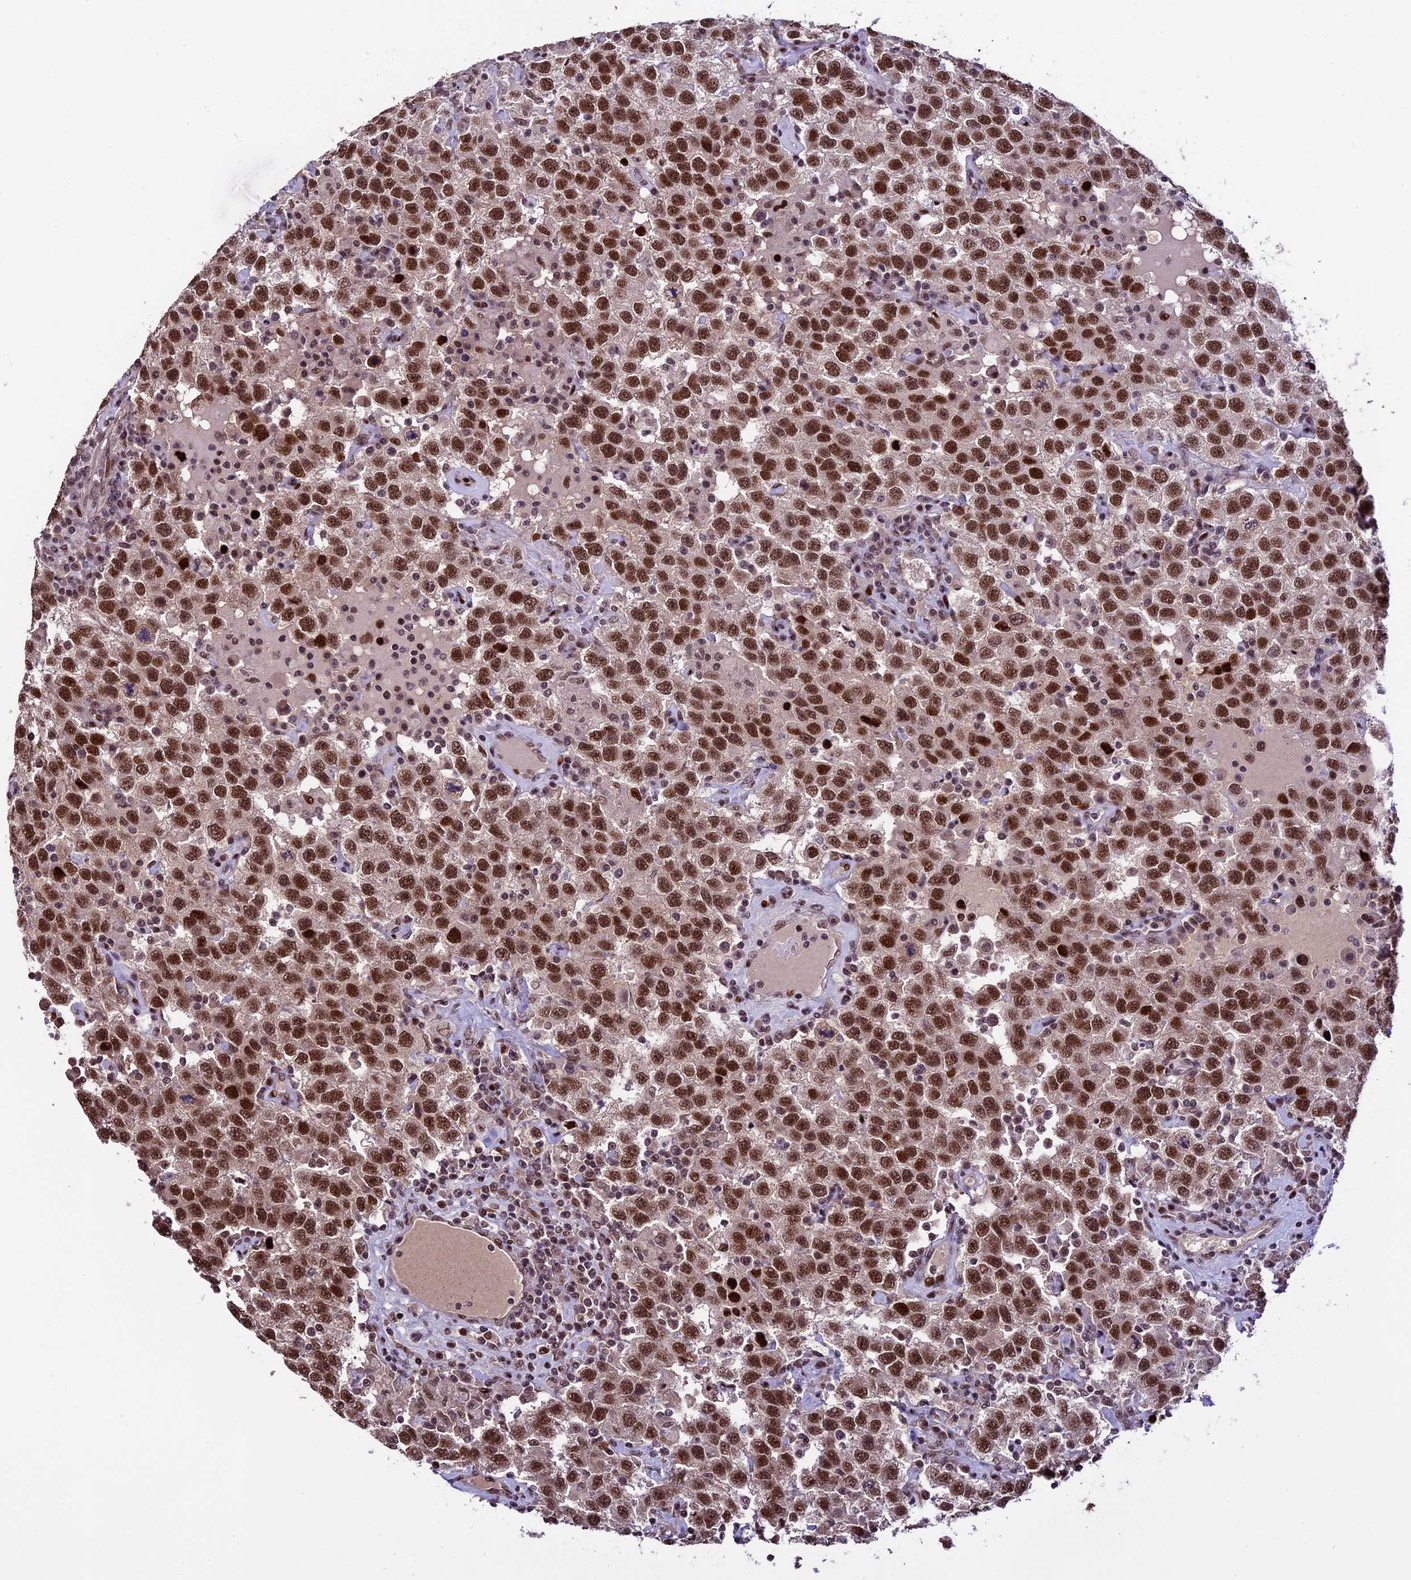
{"staining": {"intensity": "strong", "quantity": ">75%", "location": "nuclear"}, "tissue": "testis cancer", "cell_type": "Tumor cells", "image_type": "cancer", "snomed": [{"axis": "morphology", "description": "Seminoma, NOS"}, {"axis": "topography", "description": "Testis"}], "caption": "Testis seminoma stained with a protein marker exhibits strong staining in tumor cells.", "gene": "TCP11L2", "patient": {"sex": "male", "age": 41}}